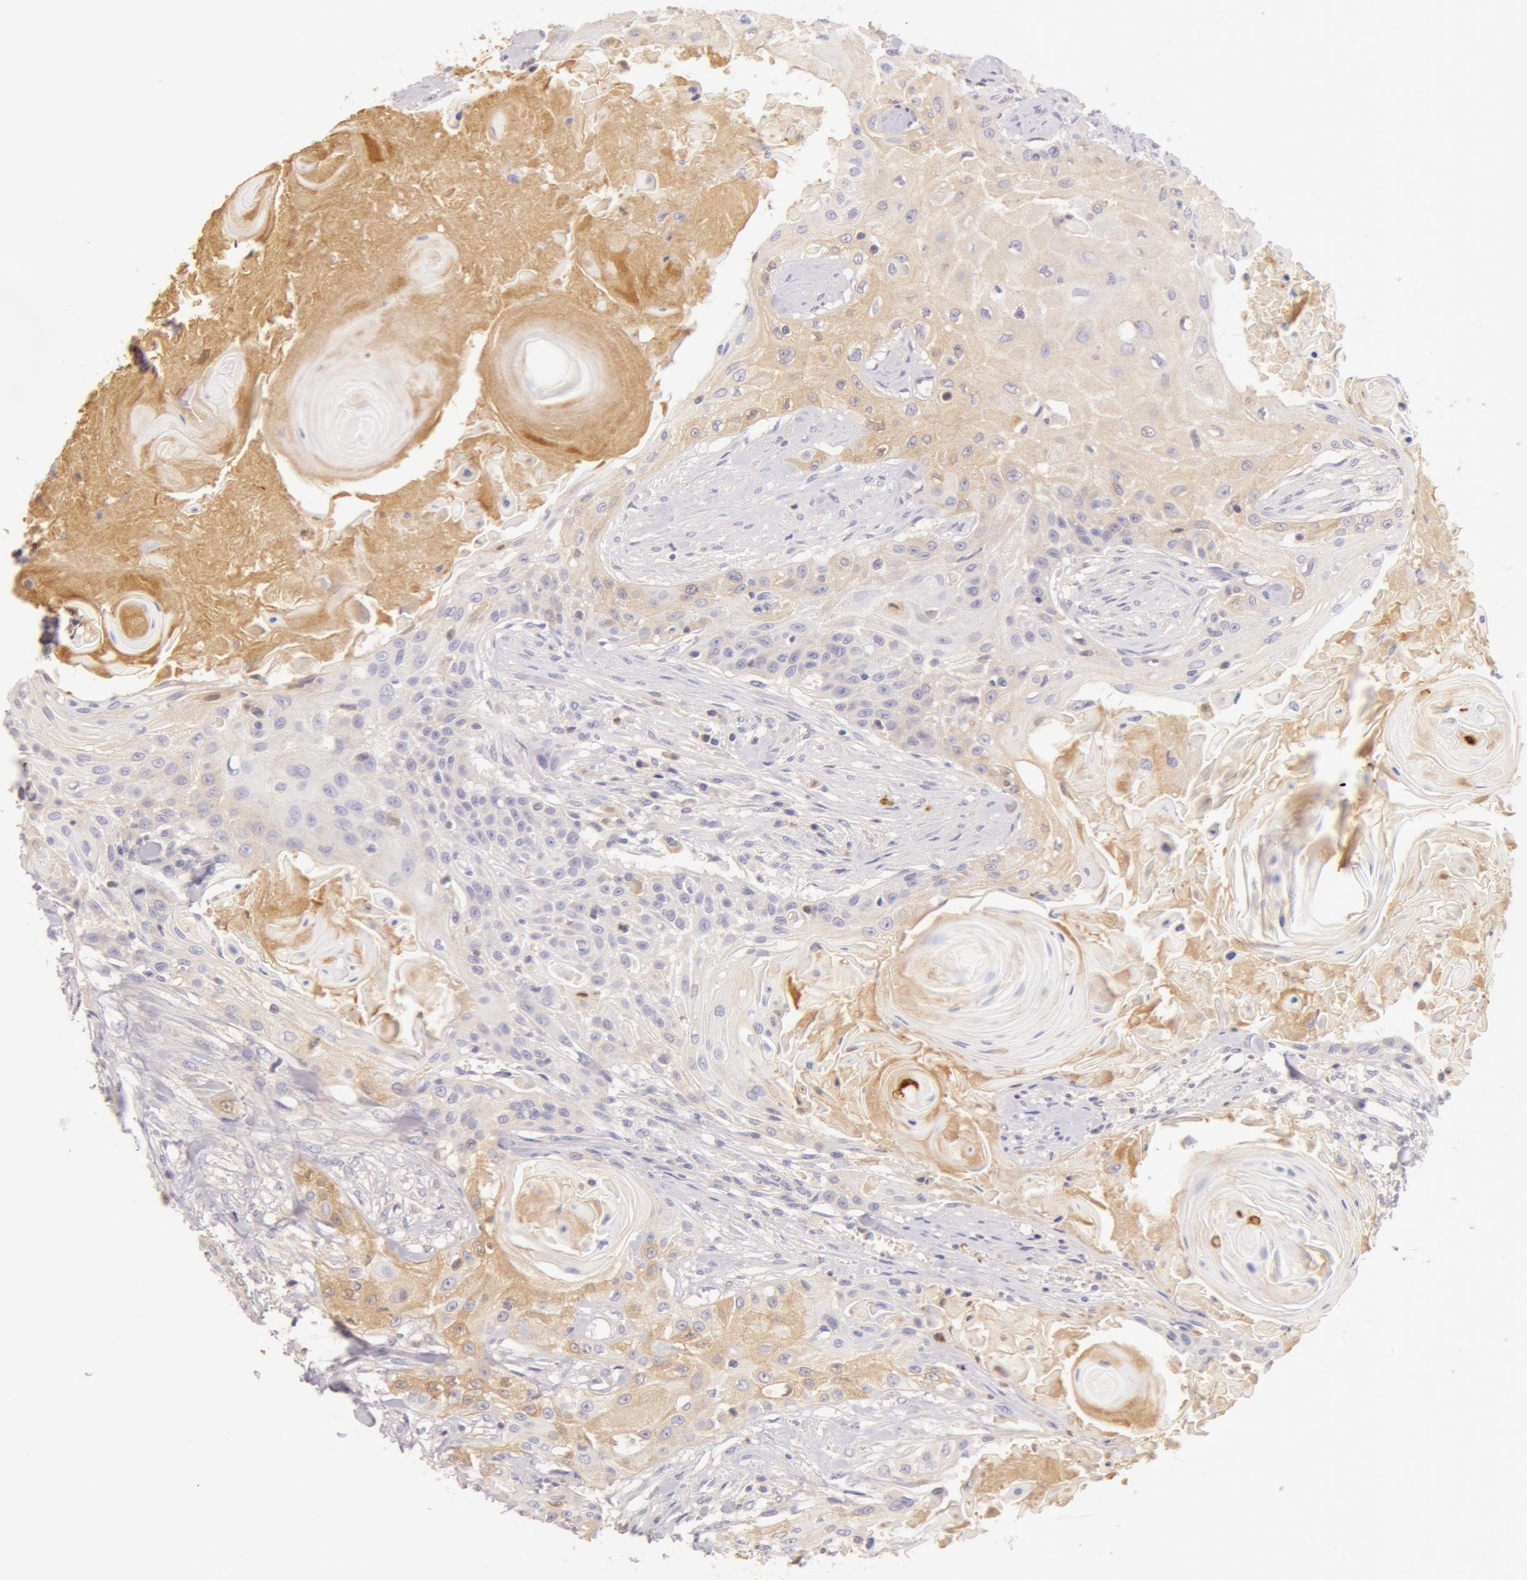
{"staining": {"intensity": "weak", "quantity": "<25%", "location": "cytoplasmic/membranous"}, "tissue": "head and neck cancer", "cell_type": "Tumor cells", "image_type": "cancer", "snomed": [{"axis": "morphology", "description": "Squamous cell carcinoma, NOS"}, {"axis": "morphology", "description": "Squamous cell carcinoma, metastatic, NOS"}, {"axis": "topography", "description": "Lymph node"}, {"axis": "topography", "description": "Salivary gland"}, {"axis": "topography", "description": "Head-Neck"}], "caption": "The histopathology image demonstrates no staining of tumor cells in head and neck cancer. (Stains: DAB (3,3'-diaminobenzidine) IHC with hematoxylin counter stain, Microscopy: brightfield microscopy at high magnification).", "gene": "AHSG", "patient": {"sex": "female", "age": 74}}